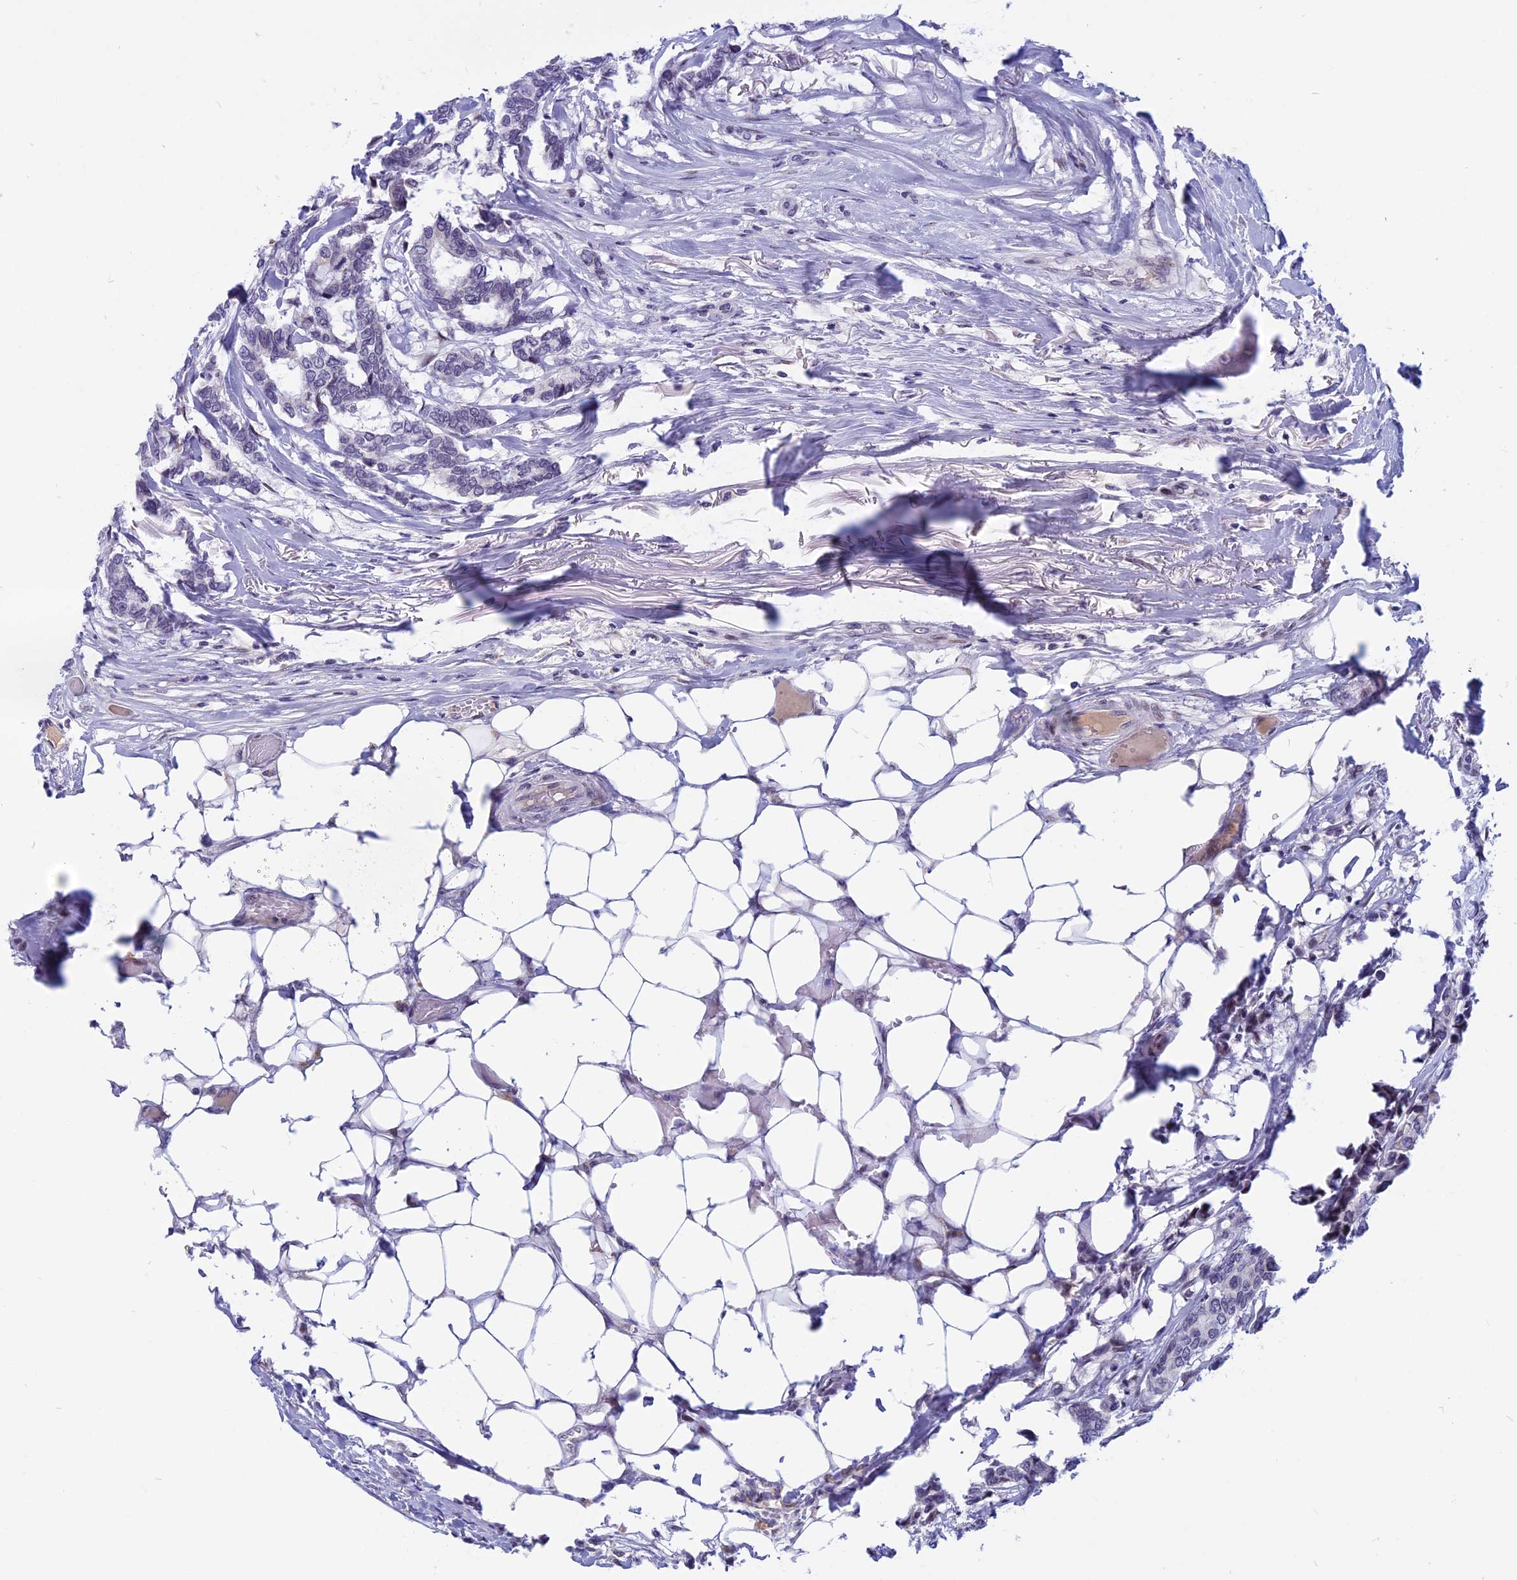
{"staining": {"intensity": "negative", "quantity": "none", "location": "none"}, "tissue": "breast cancer", "cell_type": "Tumor cells", "image_type": "cancer", "snomed": [{"axis": "morphology", "description": "Duct carcinoma"}, {"axis": "topography", "description": "Breast"}], "caption": "Immunohistochemical staining of human breast infiltrating ductal carcinoma reveals no significant expression in tumor cells.", "gene": "CDC7", "patient": {"sex": "female", "age": 87}}